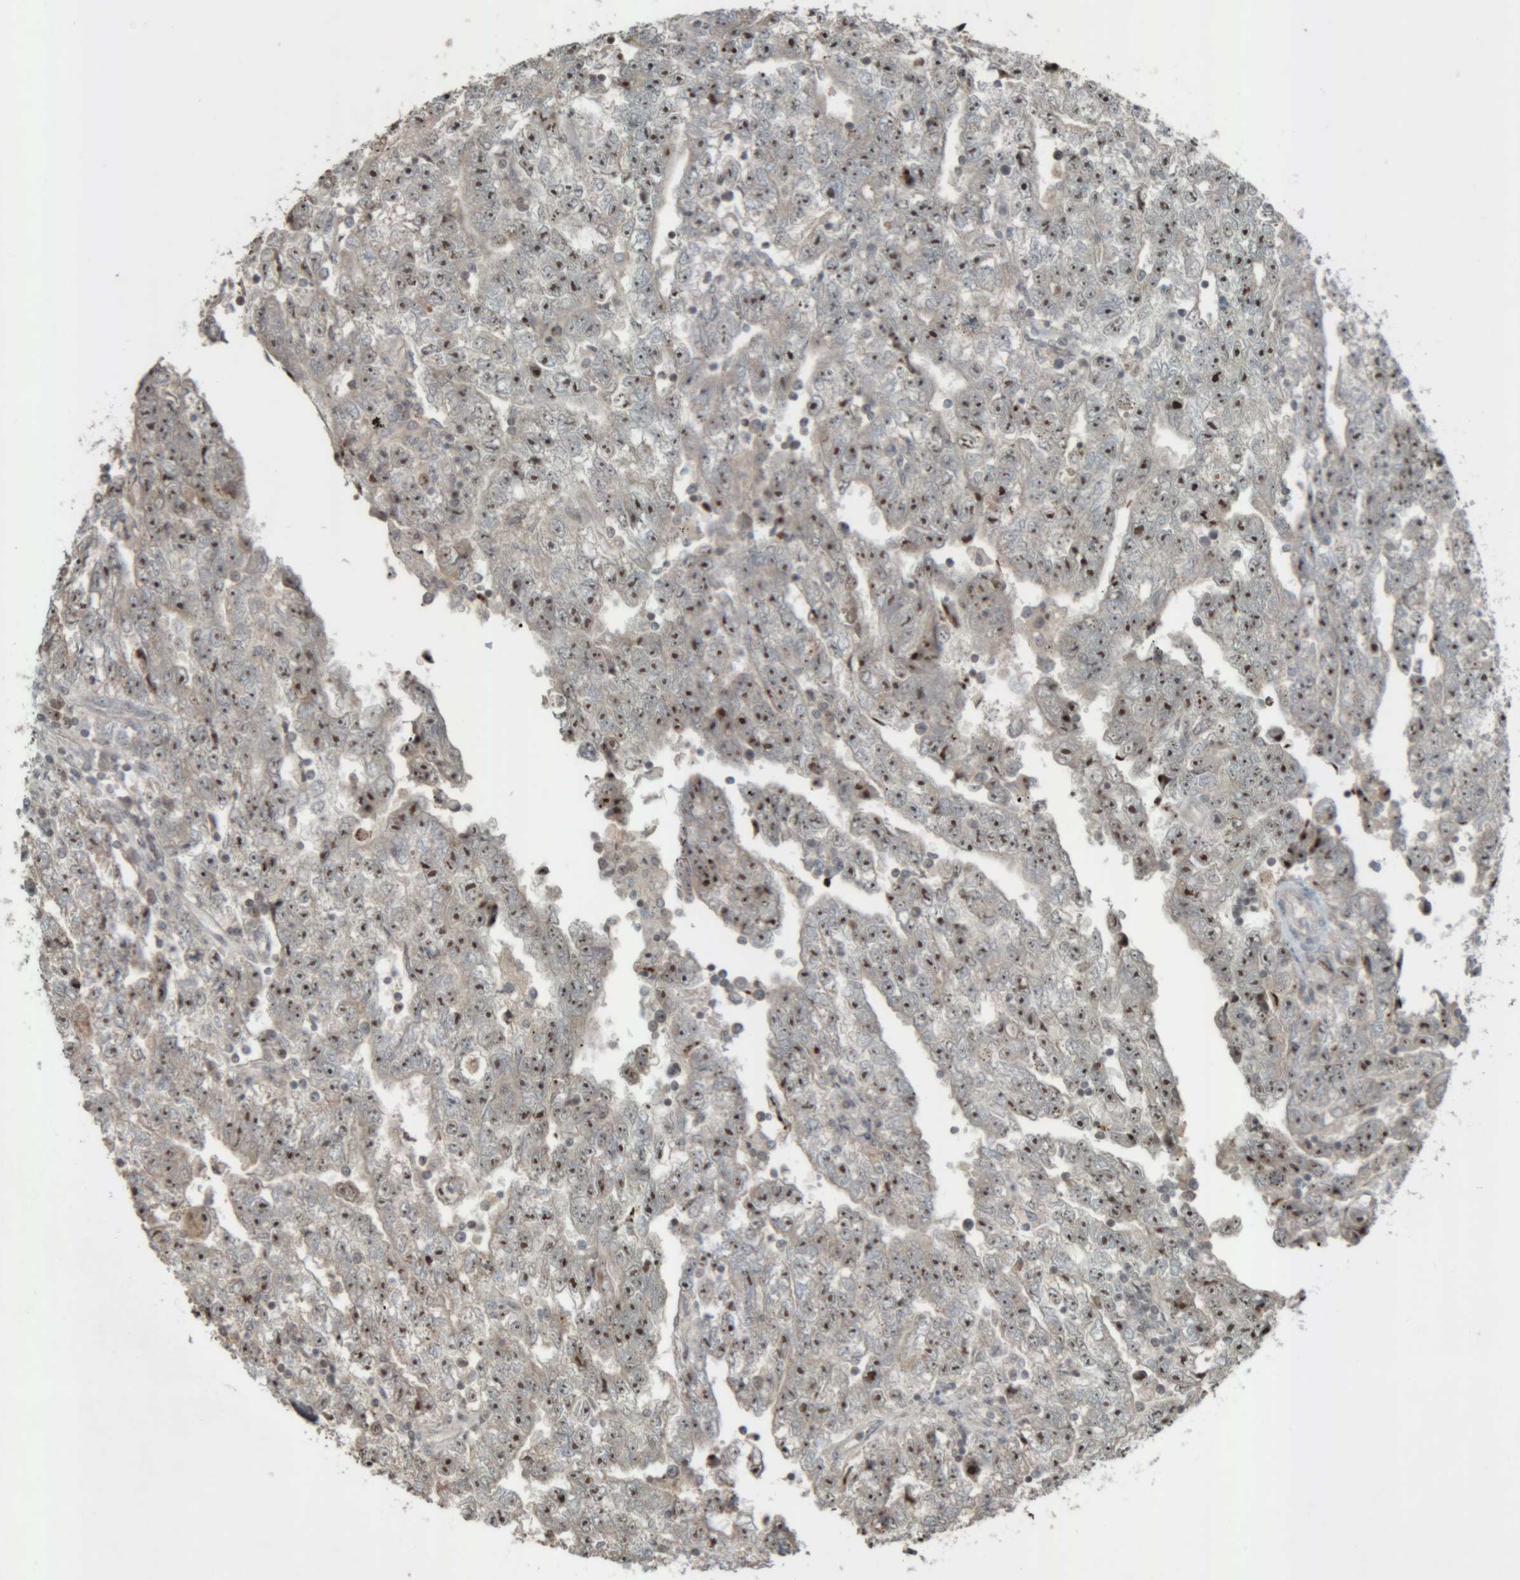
{"staining": {"intensity": "moderate", "quantity": ">75%", "location": "nuclear"}, "tissue": "testis cancer", "cell_type": "Tumor cells", "image_type": "cancer", "snomed": [{"axis": "morphology", "description": "Carcinoma, Embryonal, NOS"}, {"axis": "topography", "description": "Testis"}], "caption": "Approximately >75% of tumor cells in human embryonal carcinoma (testis) reveal moderate nuclear protein expression as visualized by brown immunohistochemical staining.", "gene": "RPF1", "patient": {"sex": "male", "age": 25}}